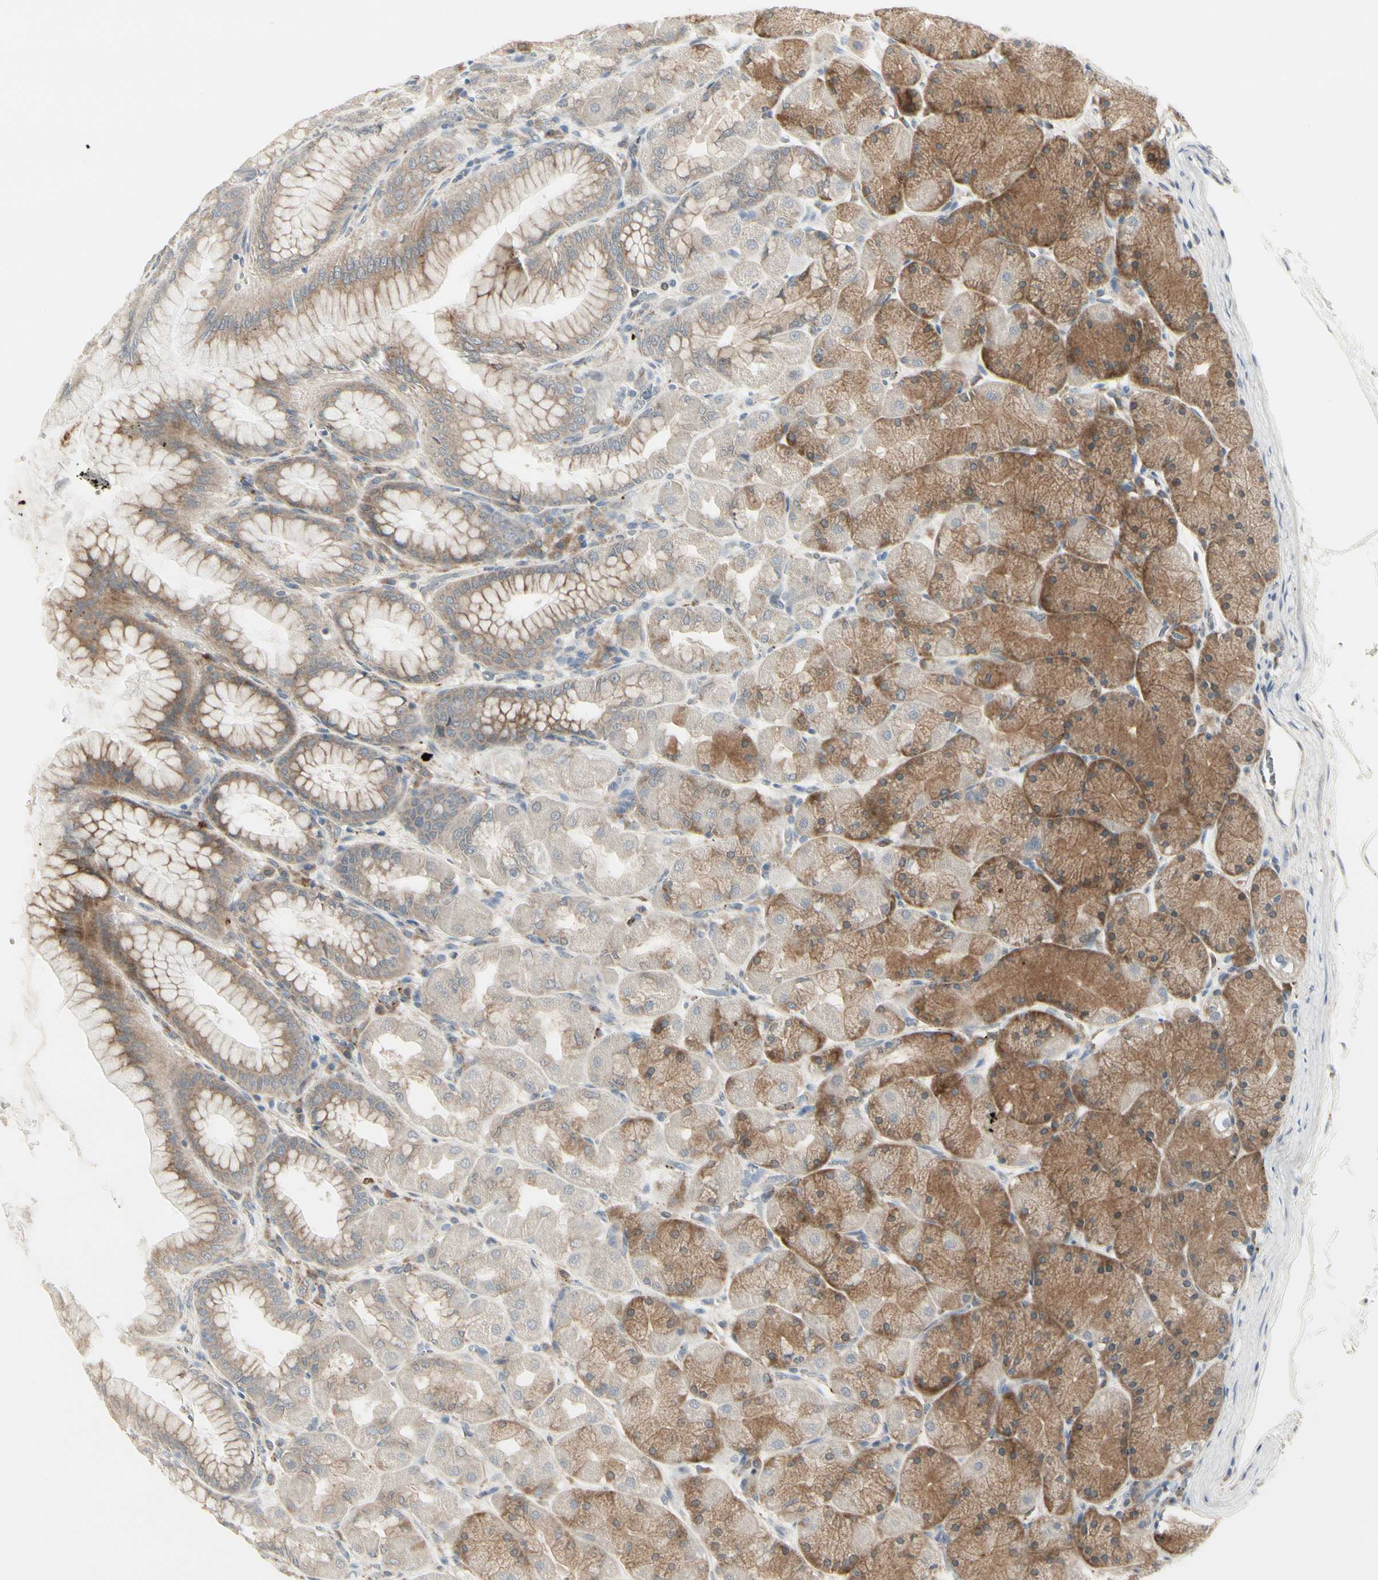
{"staining": {"intensity": "moderate", "quantity": "25%-75%", "location": "cytoplasmic/membranous"}, "tissue": "stomach", "cell_type": "Glandular cells", "image_type": "normal", "snomed": [{"axis": "morphology", "description": "Normal tissue, NOS"}, {"axis": "topography", "description": "Stomach, upper"}], "caption": "Moderate cytoplasmic/membranous positivity is appreciated in about 25%-75% of glandular cells in benign stomach.", "gene": "GRN", "patient": {"sex": "female", "age": 56}}